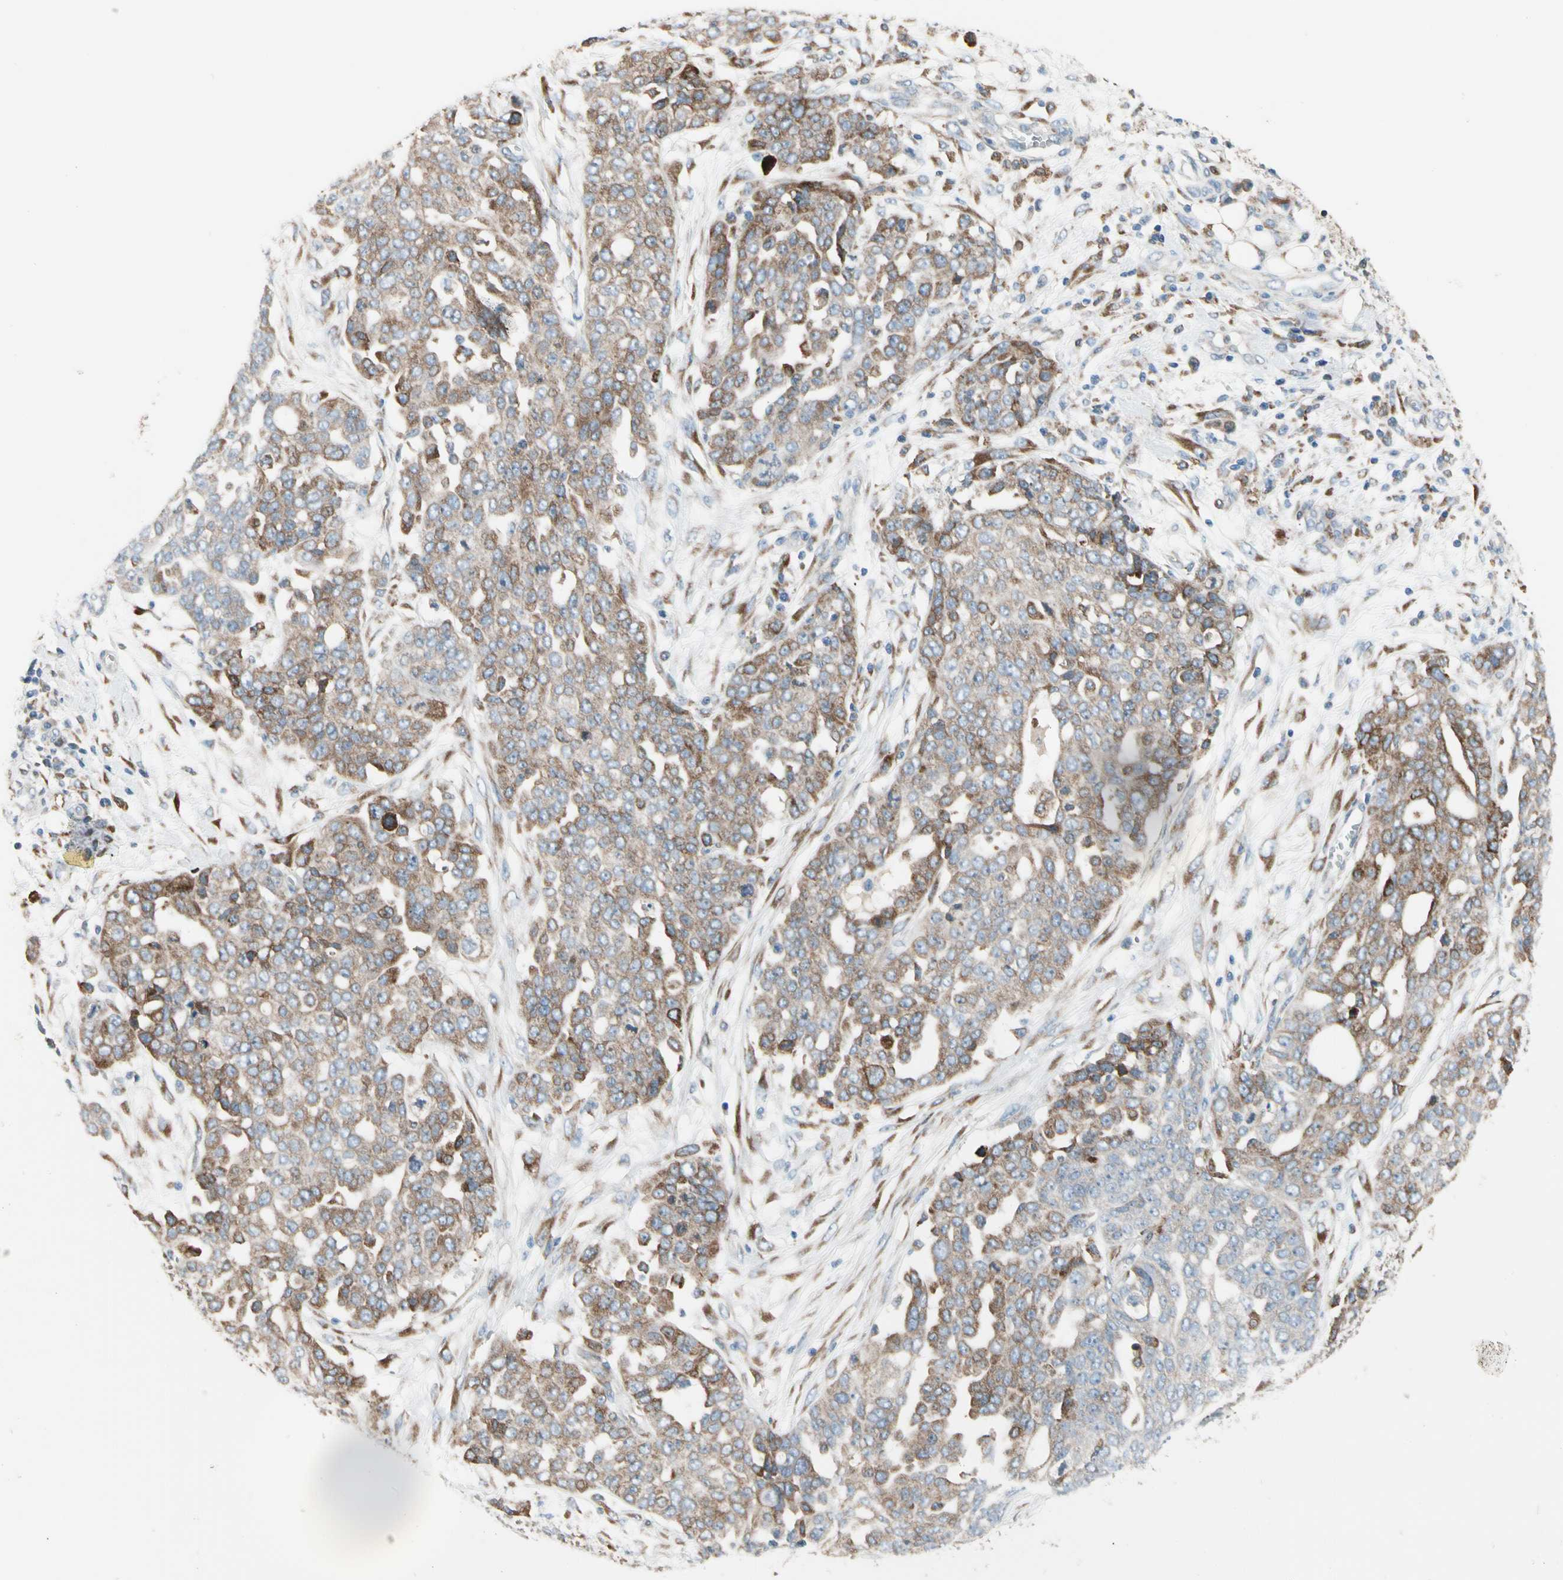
{"staining": {"intensity": "moderate", "quantity": ">75%", "location": "cytoplasmic/membranous"}, "tissue": "ovarian cancer", "cell_type": "Tumor cells", "image_type": "cancer", "snomed": [{"axis": "morphology", "description": "Cystadenocarcinoma, serous, NOS"}, {"axis": "topography", "description": "Soft tissue"}, {"axis": "topography", "description": "Ovary"}], "caption": "This histopathology image reveals IHC staining of human ovarian cancer (serous cystadenocarcinoma), with medium moderate cytoplasmic/membranous positivity in about >75% of tumor cells.", "gene": "LRPAP1", "patient": {"sex": "female", "age": 57}}